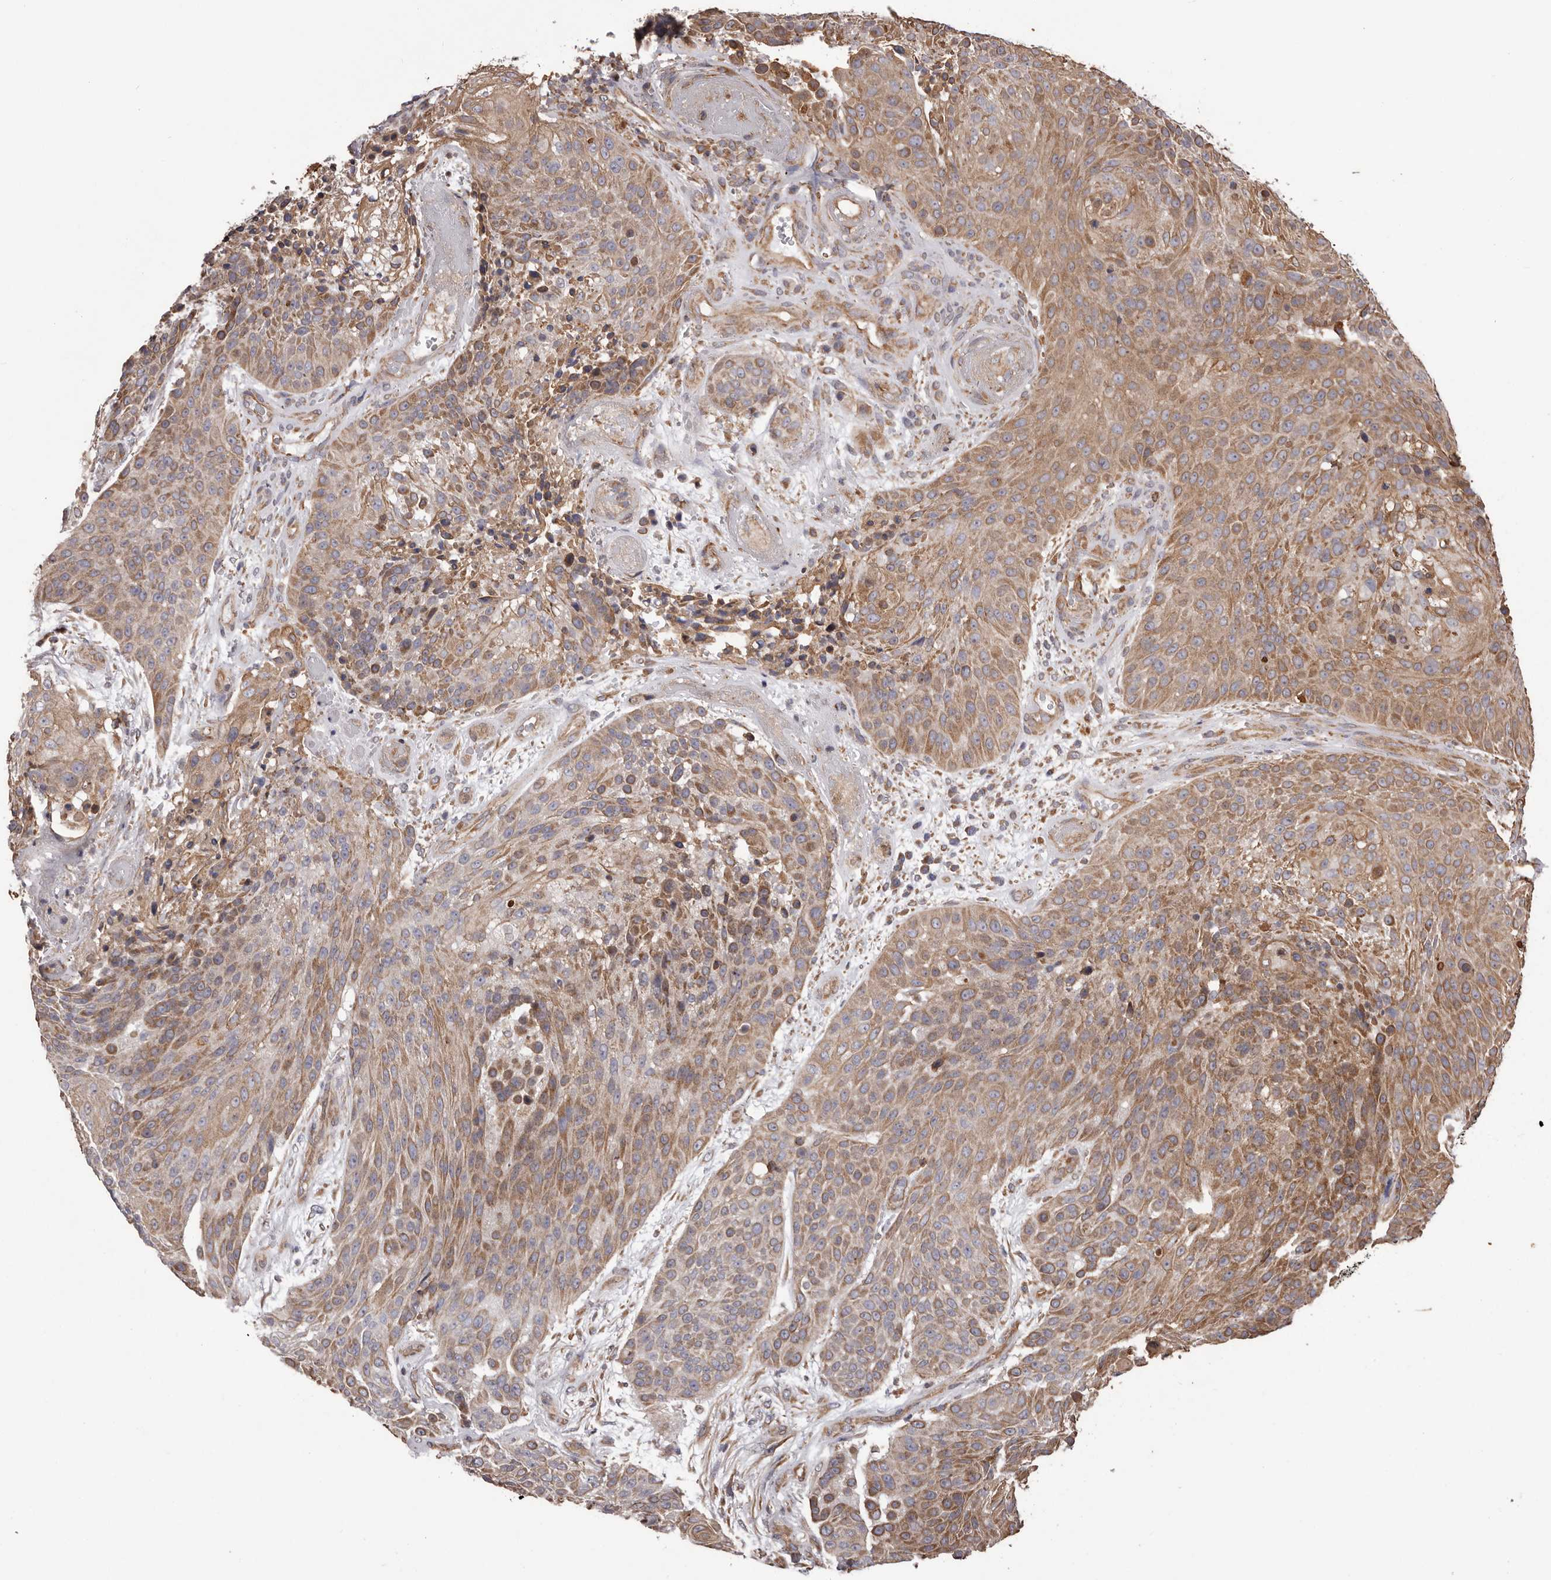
{"staining": {"intensity": "moderate", "quantity": ">75%", "location": "cytoplasmic/membranous"}, "tissue": "urothelial cancer", "cell_type": "Tumor cells", "image_type": "cancer", "snomed": [{"axis": "morphology", "description": "Urothelial carcinoma, High grade"}, {"axis": "topography", "description": "Urinary bladder"}], "caption": "Protein staining of urothelial cancer tissue shows moderate cytoplasmic/membranous expression in about >75% of tumor cells. (IHC, brightfield microscopy, high magnification).", "gene": "CEP104", "patient": {"sex": "female", "age": 63}}